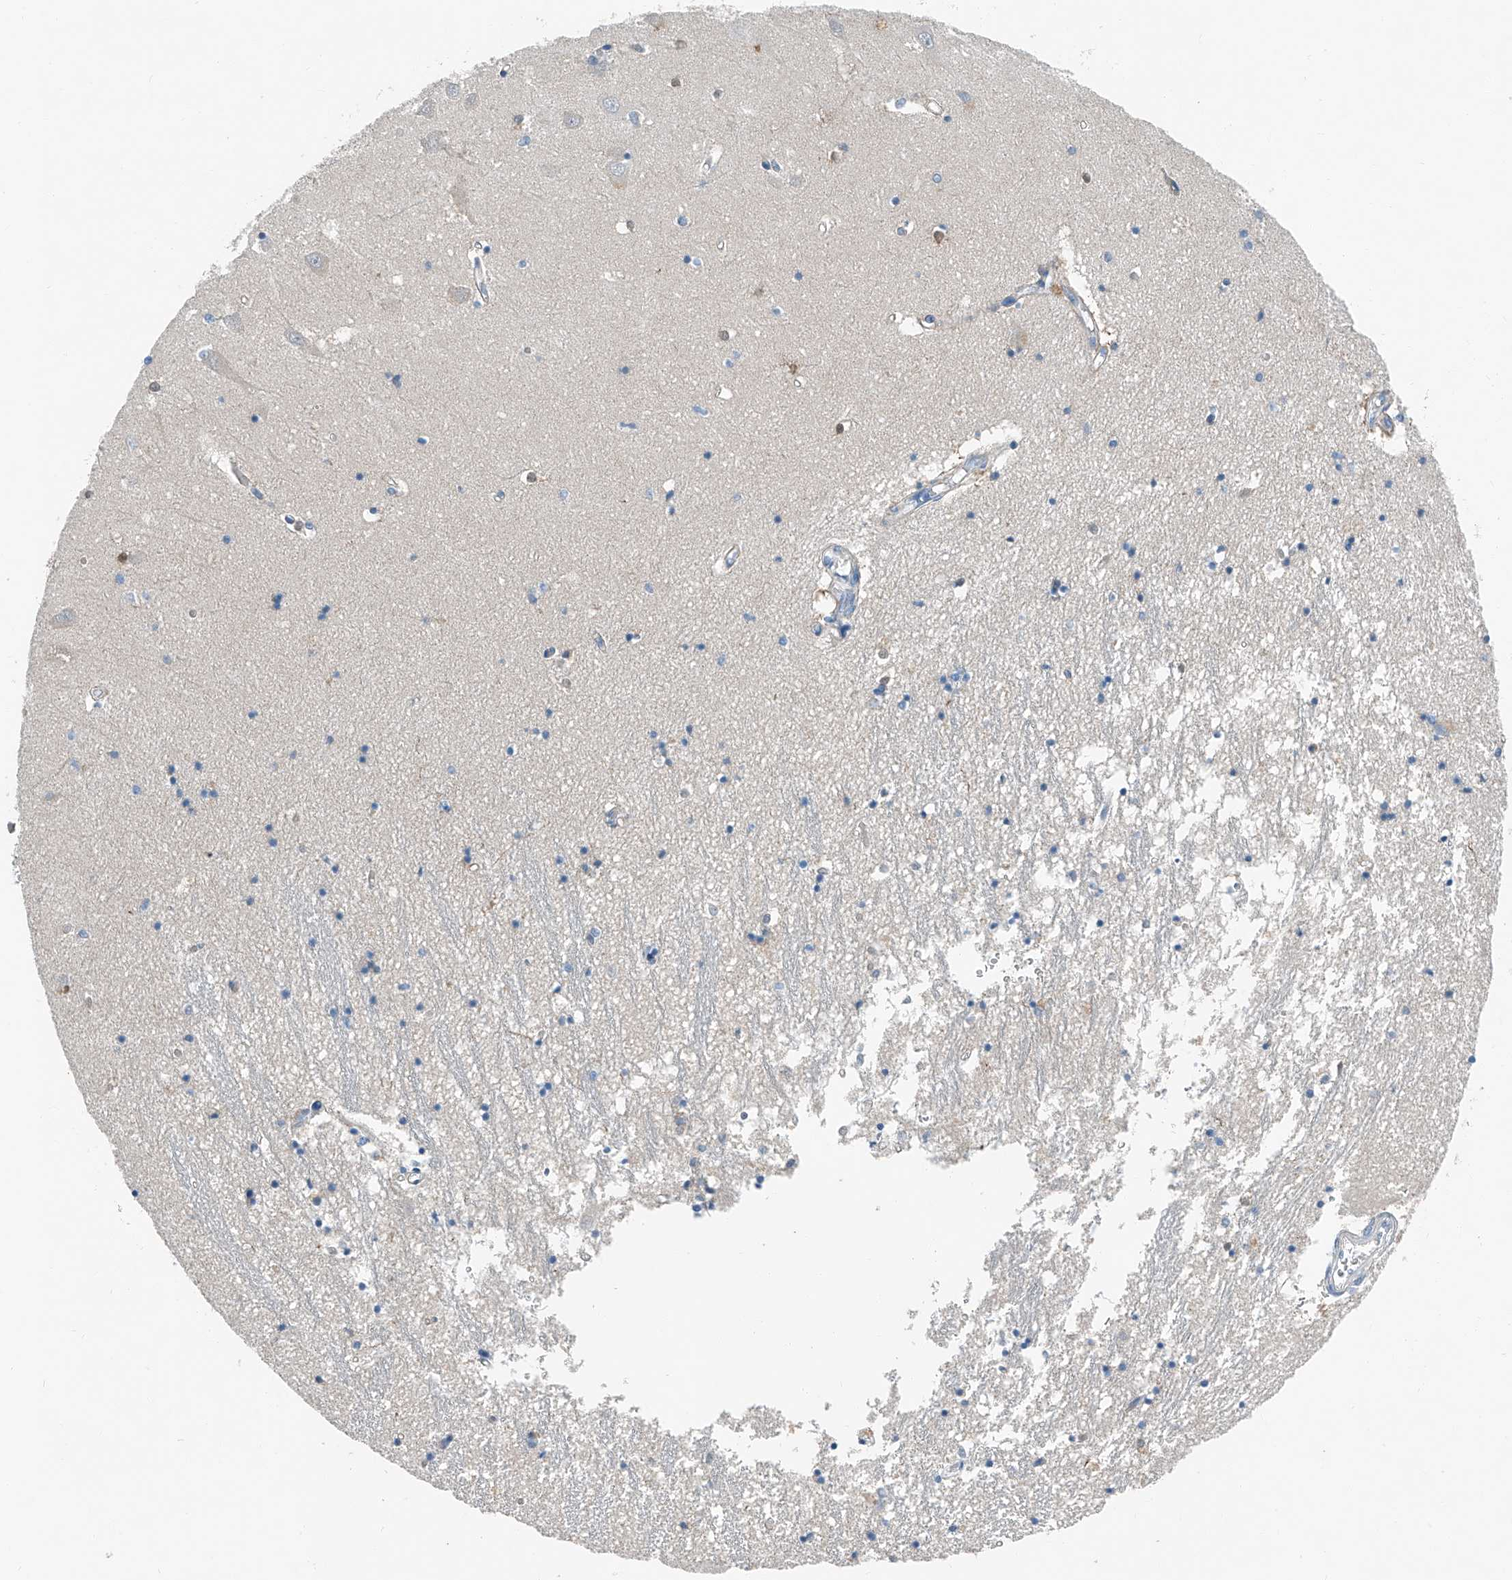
{"staining": {"intensity": "negative", "quantity": "none", "location": "none"}, "tissue": "hippocampus", "cell_type": "Glial cells", "image_type": "normal", "snomed": [{"axis": "morphology", "description": "Normal tissue, NOS"}, {"axis": "topography", "description": "Hippocampus"}], "caption": "This histopathology image is of benign hippocampus stained with immunohistochemistry (IHC) to label a protein in brown with the nuclei are counter-stained blue. There is no positivity in glial cells.", "gene": "MDGA1", "patient": {"sex": "male", "age": 70}}